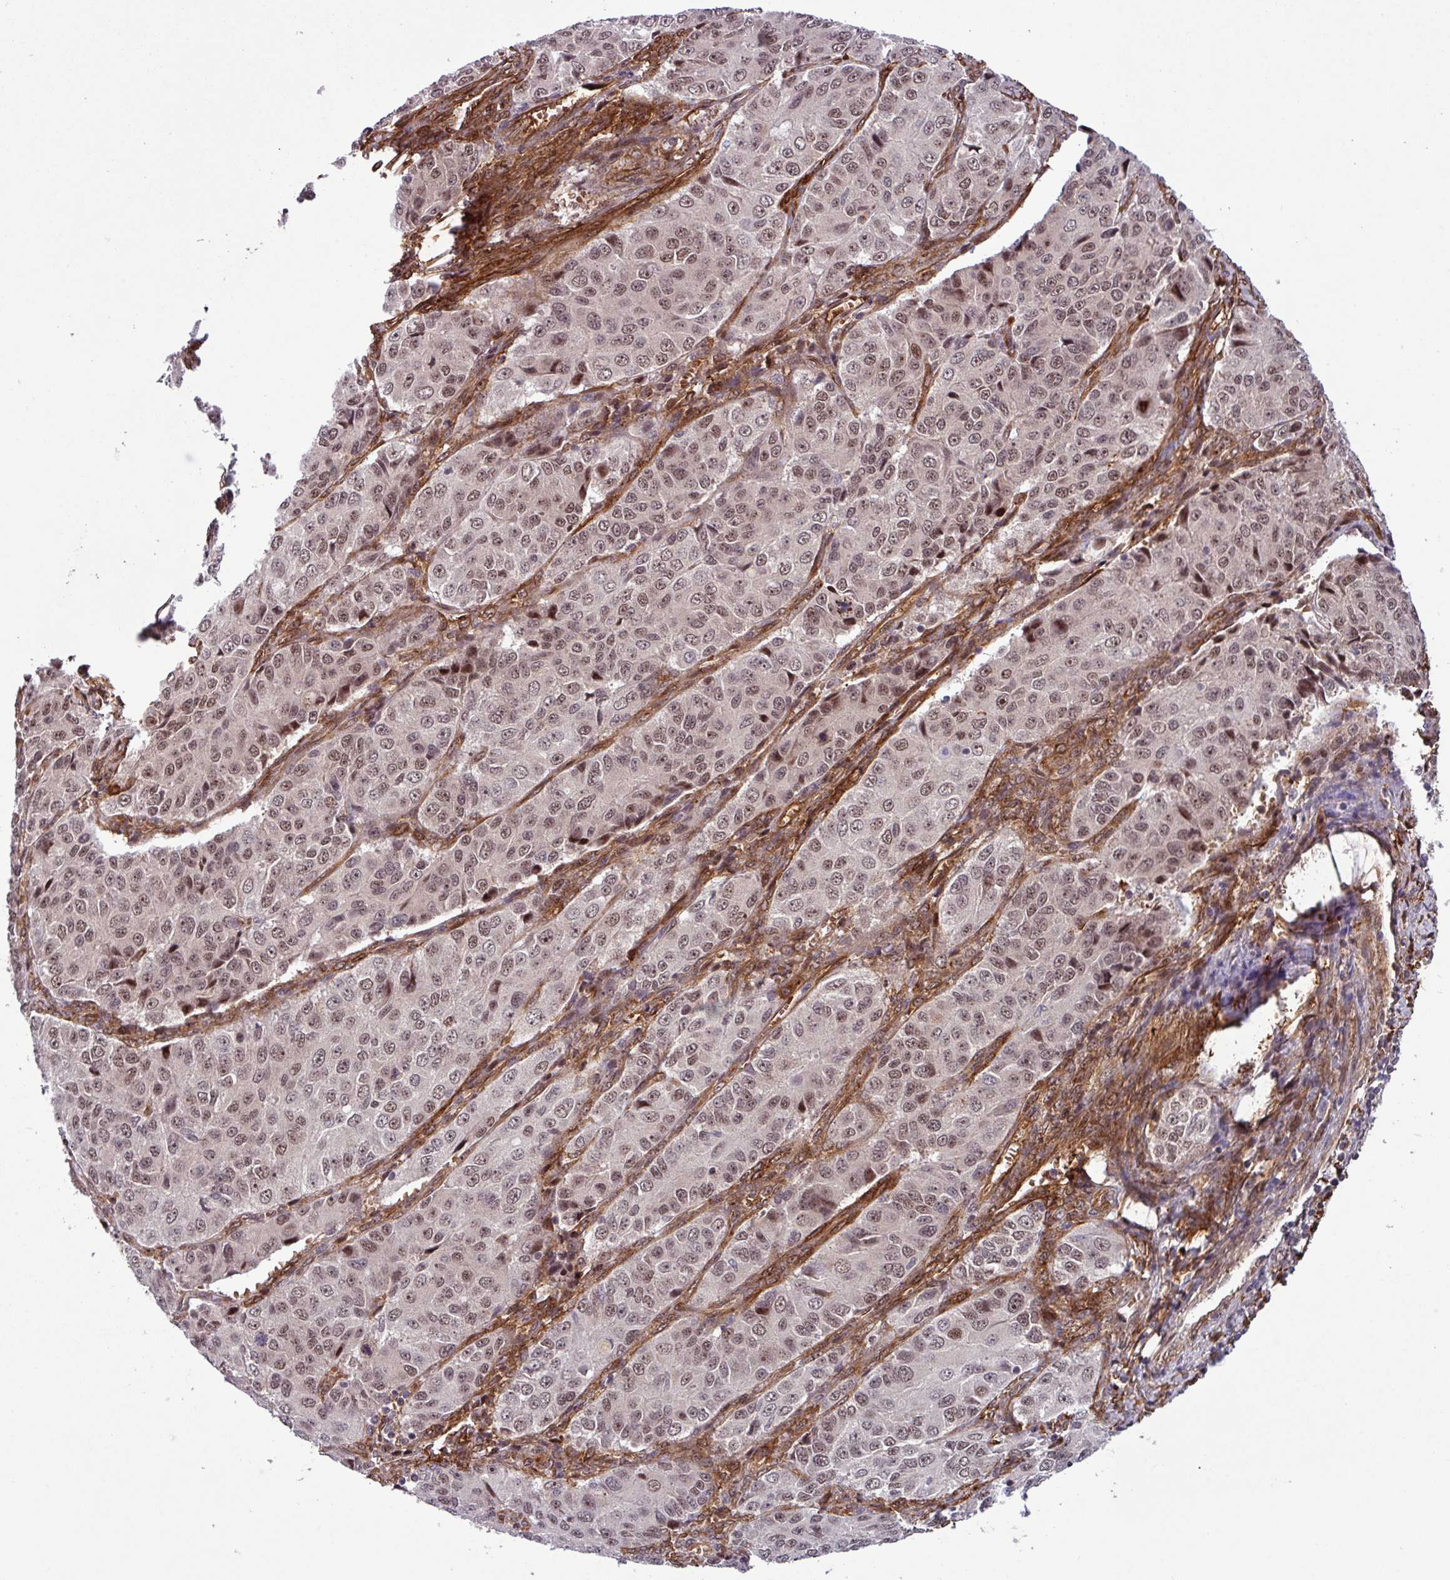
{"staining": {"intensity": "weak", "quantity": ">75%", "location": "nuclear"}, "tissue": "ovarian cancer", "cell_type": "Tumor cells", "image_type": "cancer", "snomed": [{"axis": "morphology", "description": "Carcinoma, endometroid"}, {"axis": "topography", "description": "Ovary"}], "caption": "Approximately >75% of tumor cells in human ovarian cancer (endometroid carcinoma) reveal weak nuclear protein staining as visualized by brown immunohistochemical staining.", "gene": "C7orf50", "patient": {"sex": "female", "age": 51}}